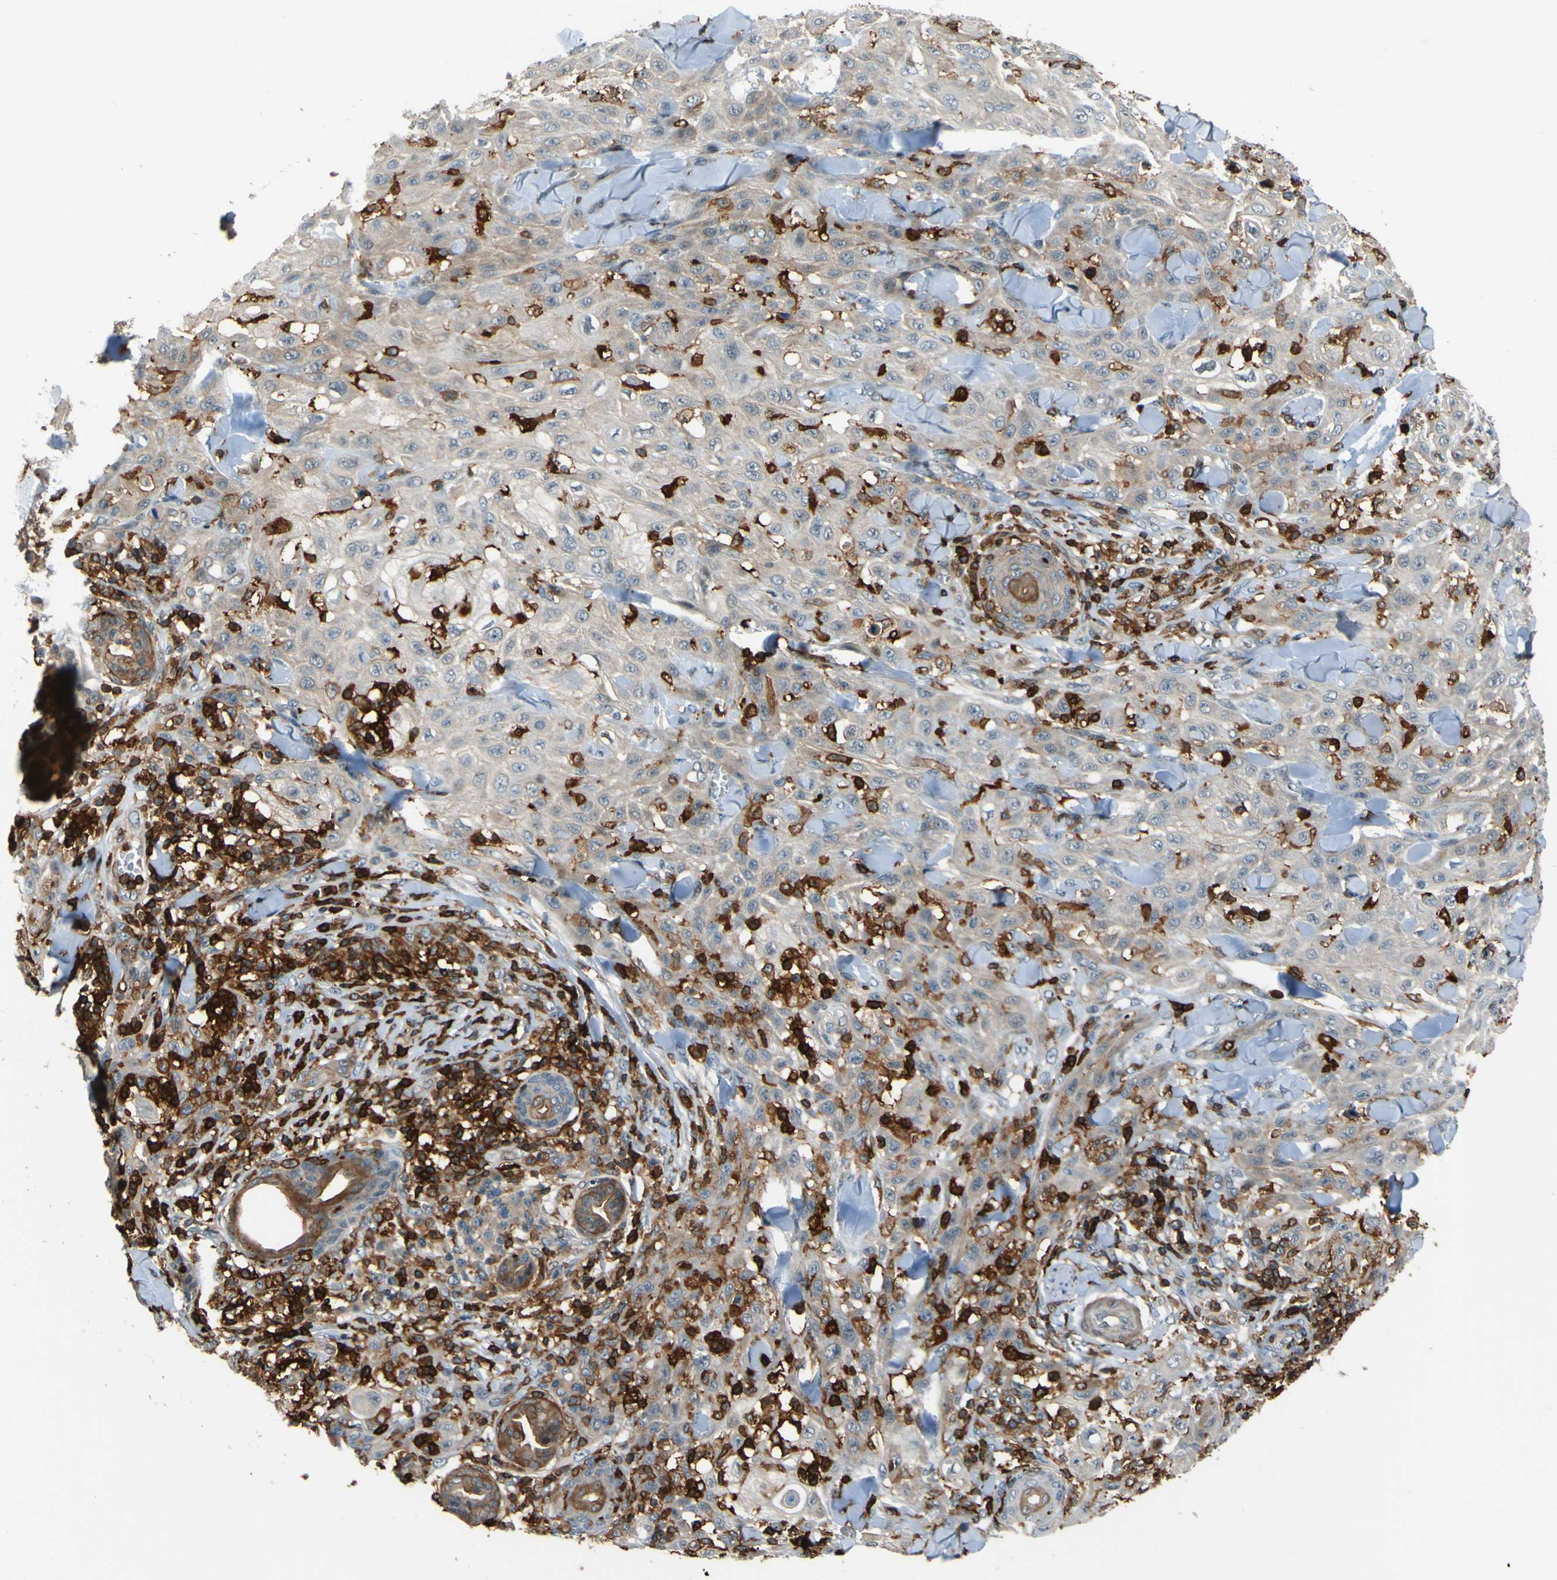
{"staining": {"intensity": "weak", "quantity": "<25%", "location": "cytoplasmic/membranous"}, "tissue": "skin cancer", "cell_type": "Tumor cells", "image_type": "cancer", "snomed": [{"axis": "morphology", "description": "Squamous cell carcinoma, NOS"}, {"axis": "topography", "description": "Skin"}], "caption": "Immunohistochemistry of human skin squamous cell carcinoma demonstrates no staining in tumor cells.", "gene": "PCDHB5", "patient": {"sex": "male", "age": 24}}